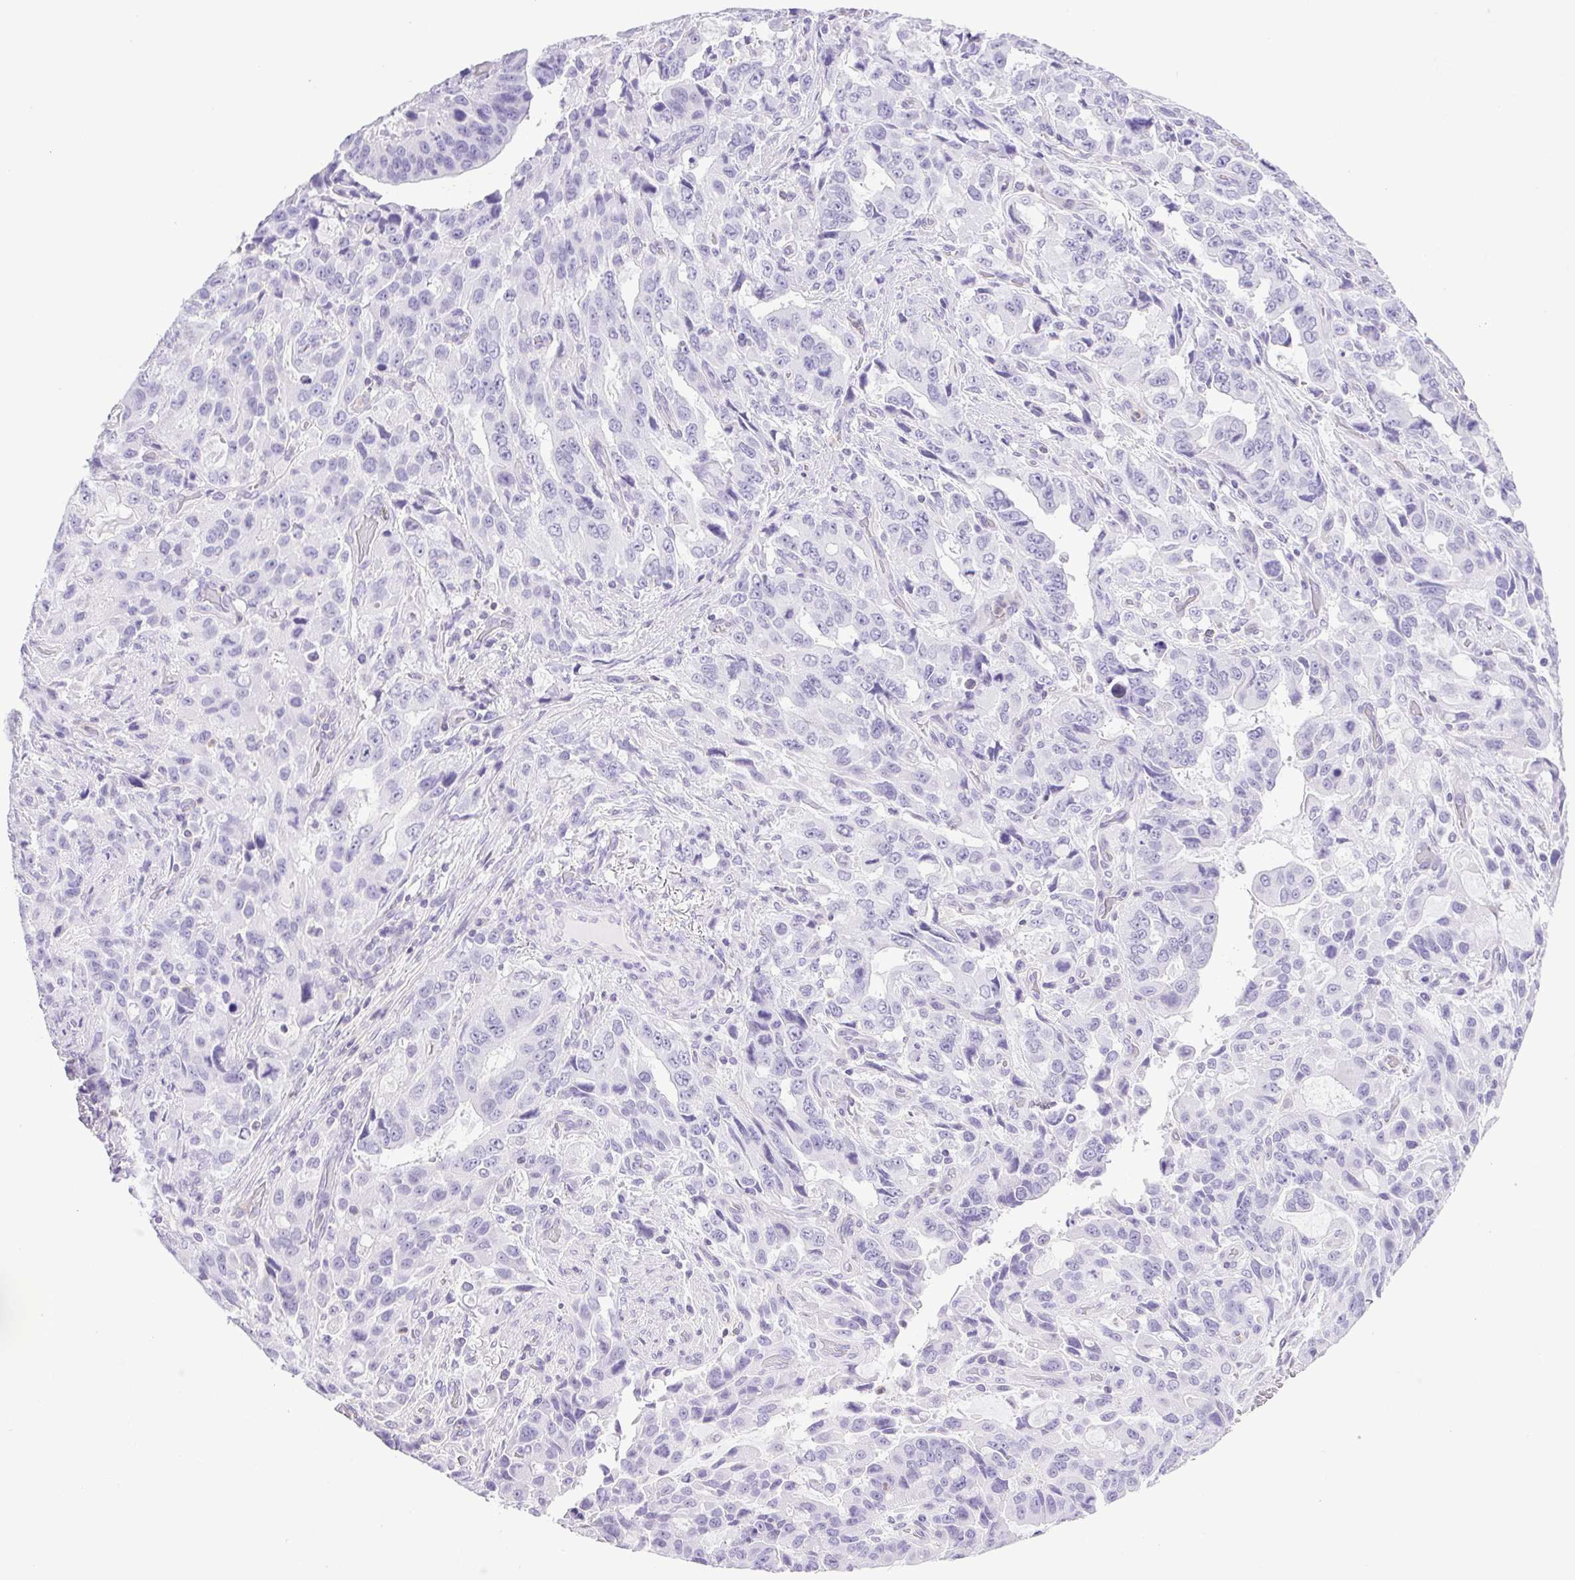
{"staining": {"intensity": "negative", "quantity": "none", "location": "none"}, "tissue": "stomach cancer", "cell_type": "Tumor cells", "image_type": "cancer", "snomed": [{"axis": "morphology", "description": "Adenocarcinoma, NOS"}, {"axis": "topography", "description": "Stomach, upper"}], "caption": "This is an immunohistochemistry micrograph of adenocarcinoma (stomach). There is no positivity in tumor cells.", "gene": "SYNPR", "patient": {"sex": "male", "age": 85}}